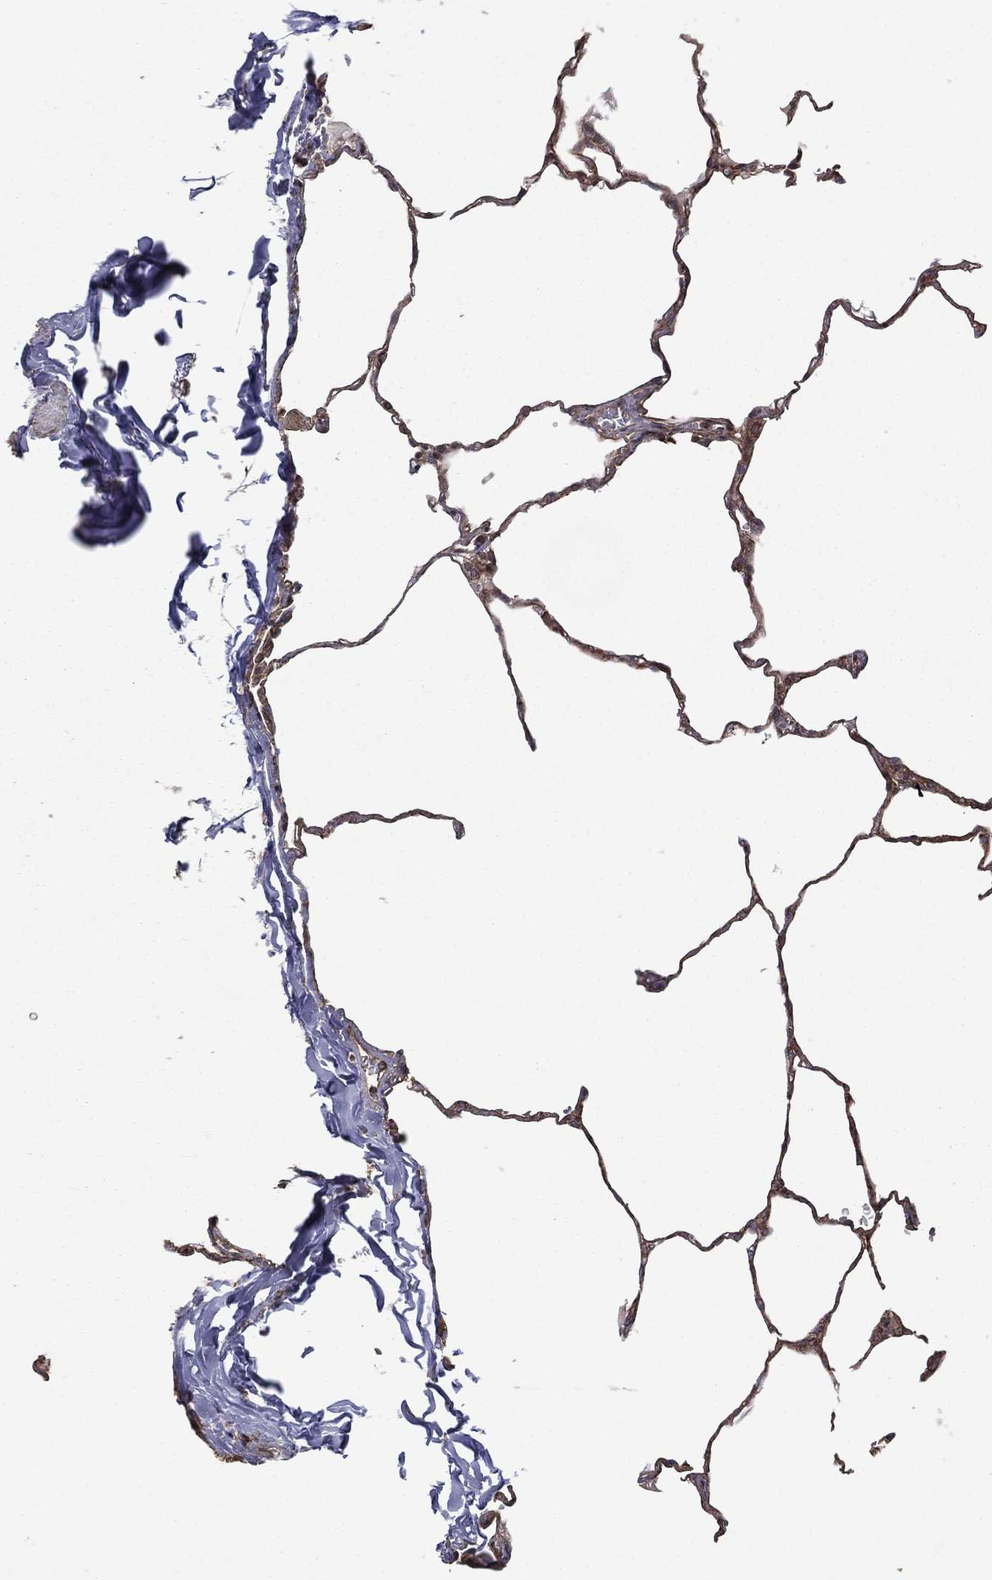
{"staining": {"intensity": "strong", "quantity": "25%-75%", "location": "cytoplasmic/membranous,nuclear"}, "tissue": "lung", "cell_type": "Alveolar cells", "image_type": "normal", "snomed": [{"axis": "morphology", "description": "Normal tissue, NOS"}, {"axis": "morphology", "description": "Adenocarcinoma, metastatic, NOS"}, {"axis": "topography", "description": "Lung"}], "caption": "Lung stained with IHC displays strong cytoplasmic/membranous,nuclear expression in about 25%-75% of alveolar cells. (Brightfield microscopy of DAB IHC at high magnification).", "gene": "GIMAP6", "patient": {"sex": "male", "age": 45}}